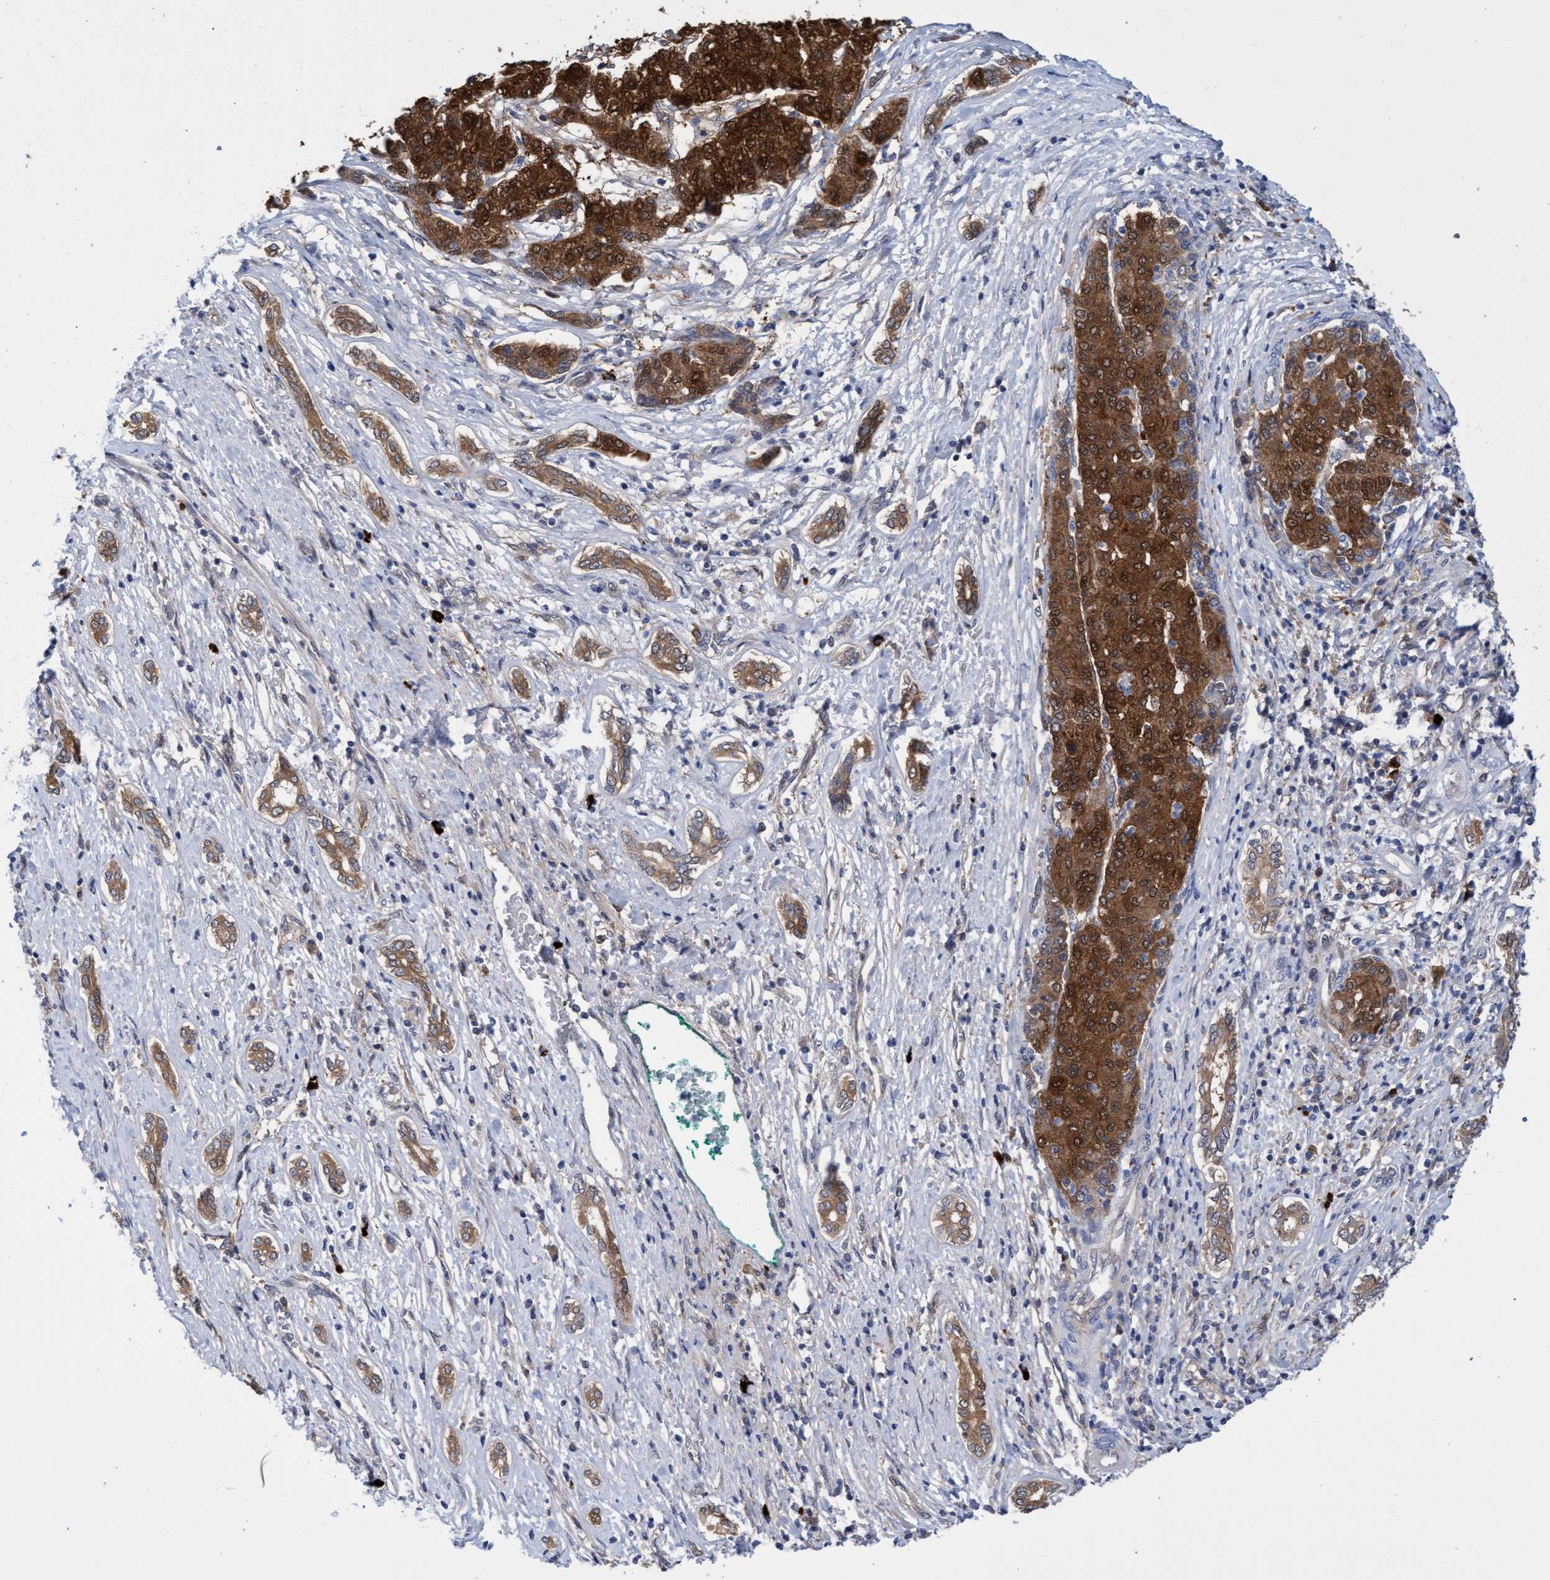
{"staining": {"intensity": "strong", "quantity": ">75%", "location": "cytoplasmic/membranous,nuclear"}, "tissue": "liver cancer", "cell_type": "Tumor cells", "image_type": "cancer", "snomed": [{"axis": "morphology", "description": "Carcinoma, Hepatocellular, NOS"}, {"axis": "topography", "description": "Liver"}], "caption": "High-magnification brightfield microscopy of liver cancer stained with DAB (brown) and counterstained with hematoxylin (blue). tumor cells exhibit strong cytoplasmic/membranous and nuclear staining is seen in approximately>75% of cells.", "gene": "PNPO", "patient": {"sex": "male", "age": 65}}